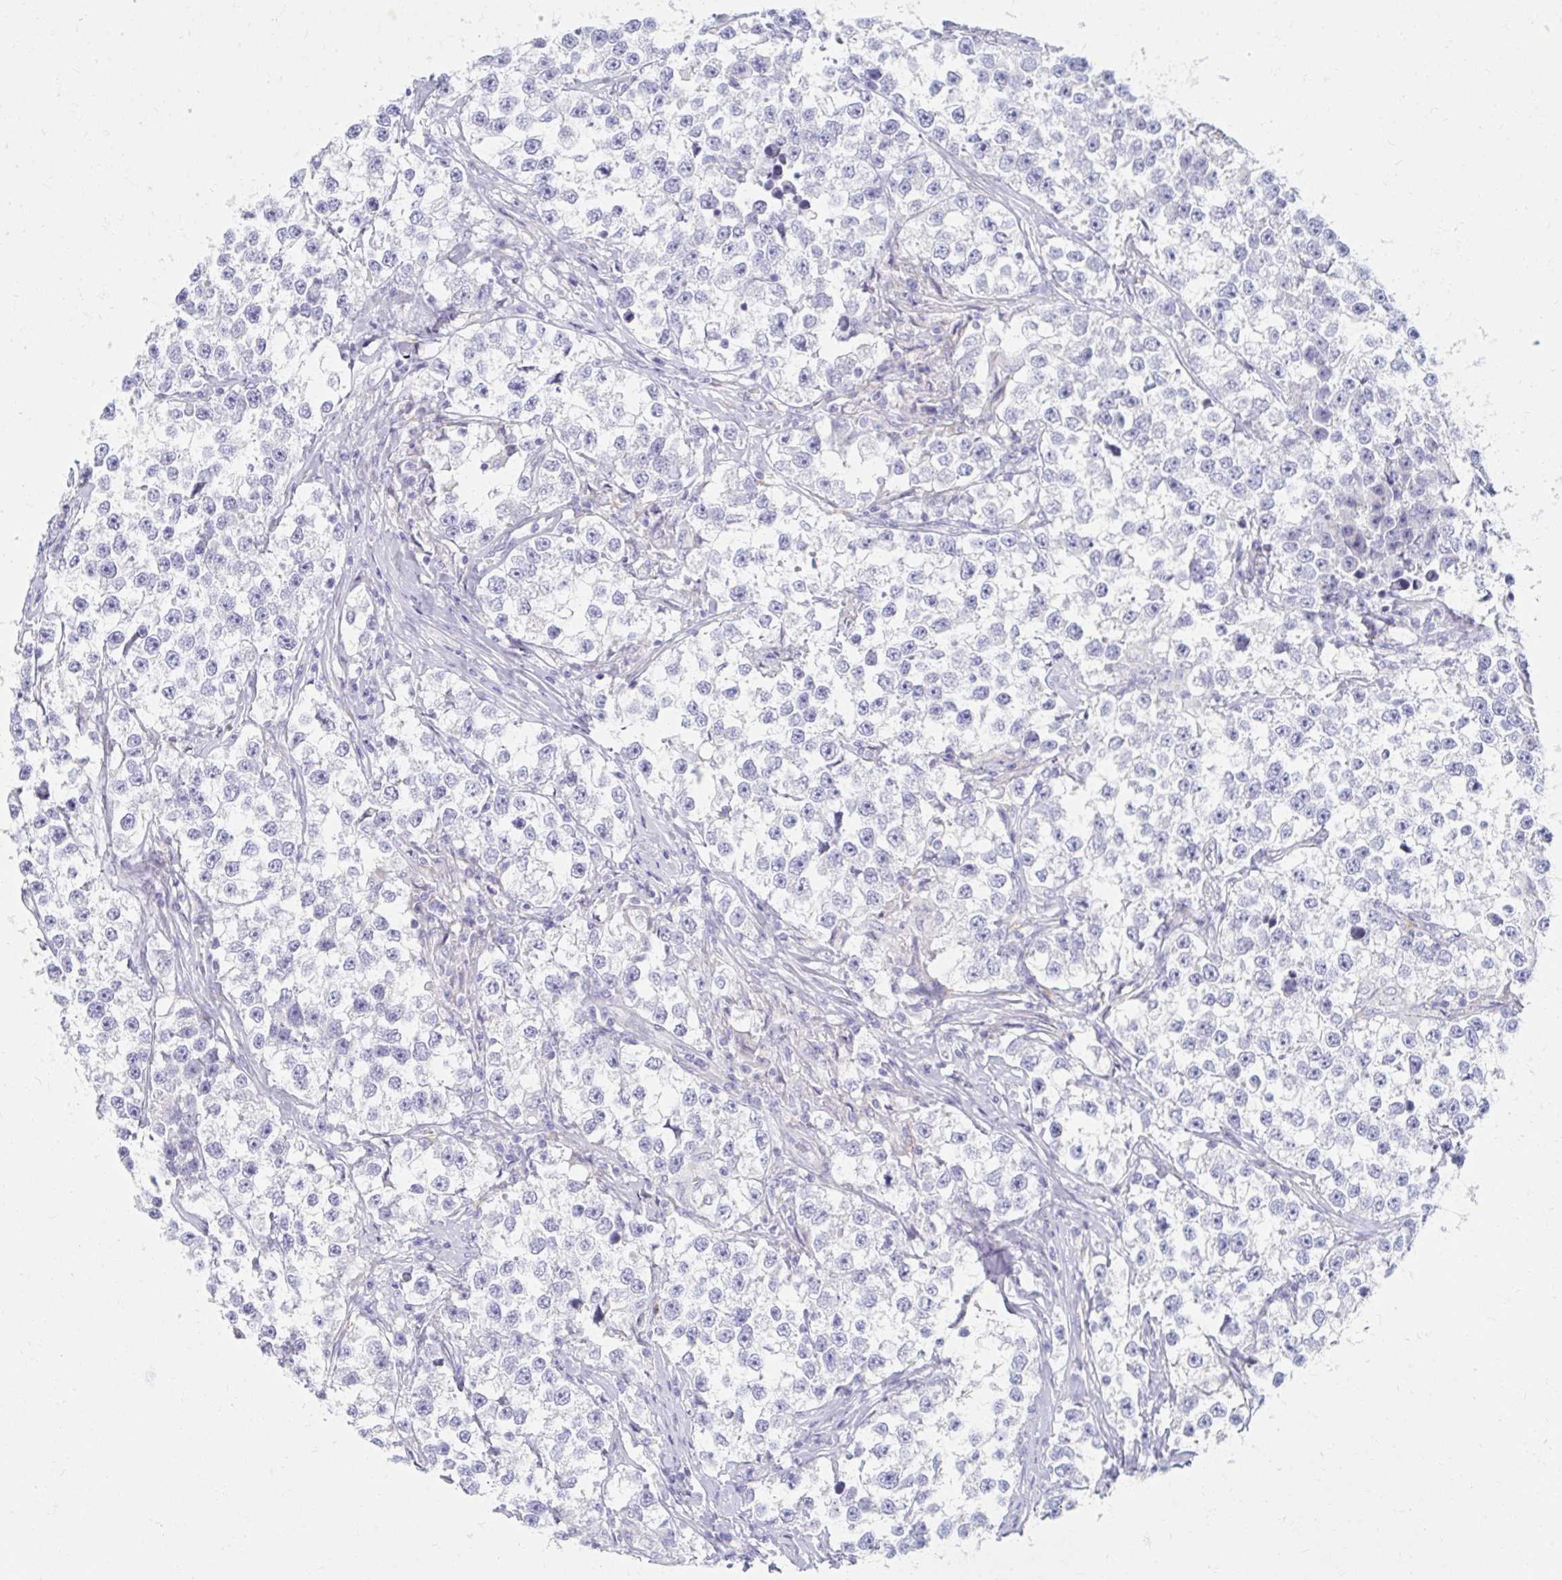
{"staining": {"intensity": "negative", "quantity": "none", "location": "none"}, "tissue": "testis cancer", "cell_type": "Tumor cells", "image_type": "cancer", "snomed": [{"axis": "morphology", "description": "Seminoma, NOS"}, {"axis": "topography", "description": "Testis"}], "caption": "The immunohistochemistry photomicrograph has no significant staining in tumor cells of testis seminoma tissue.", "gene": "MYLK2", "patient": {"sex": "male", "age": 46}}